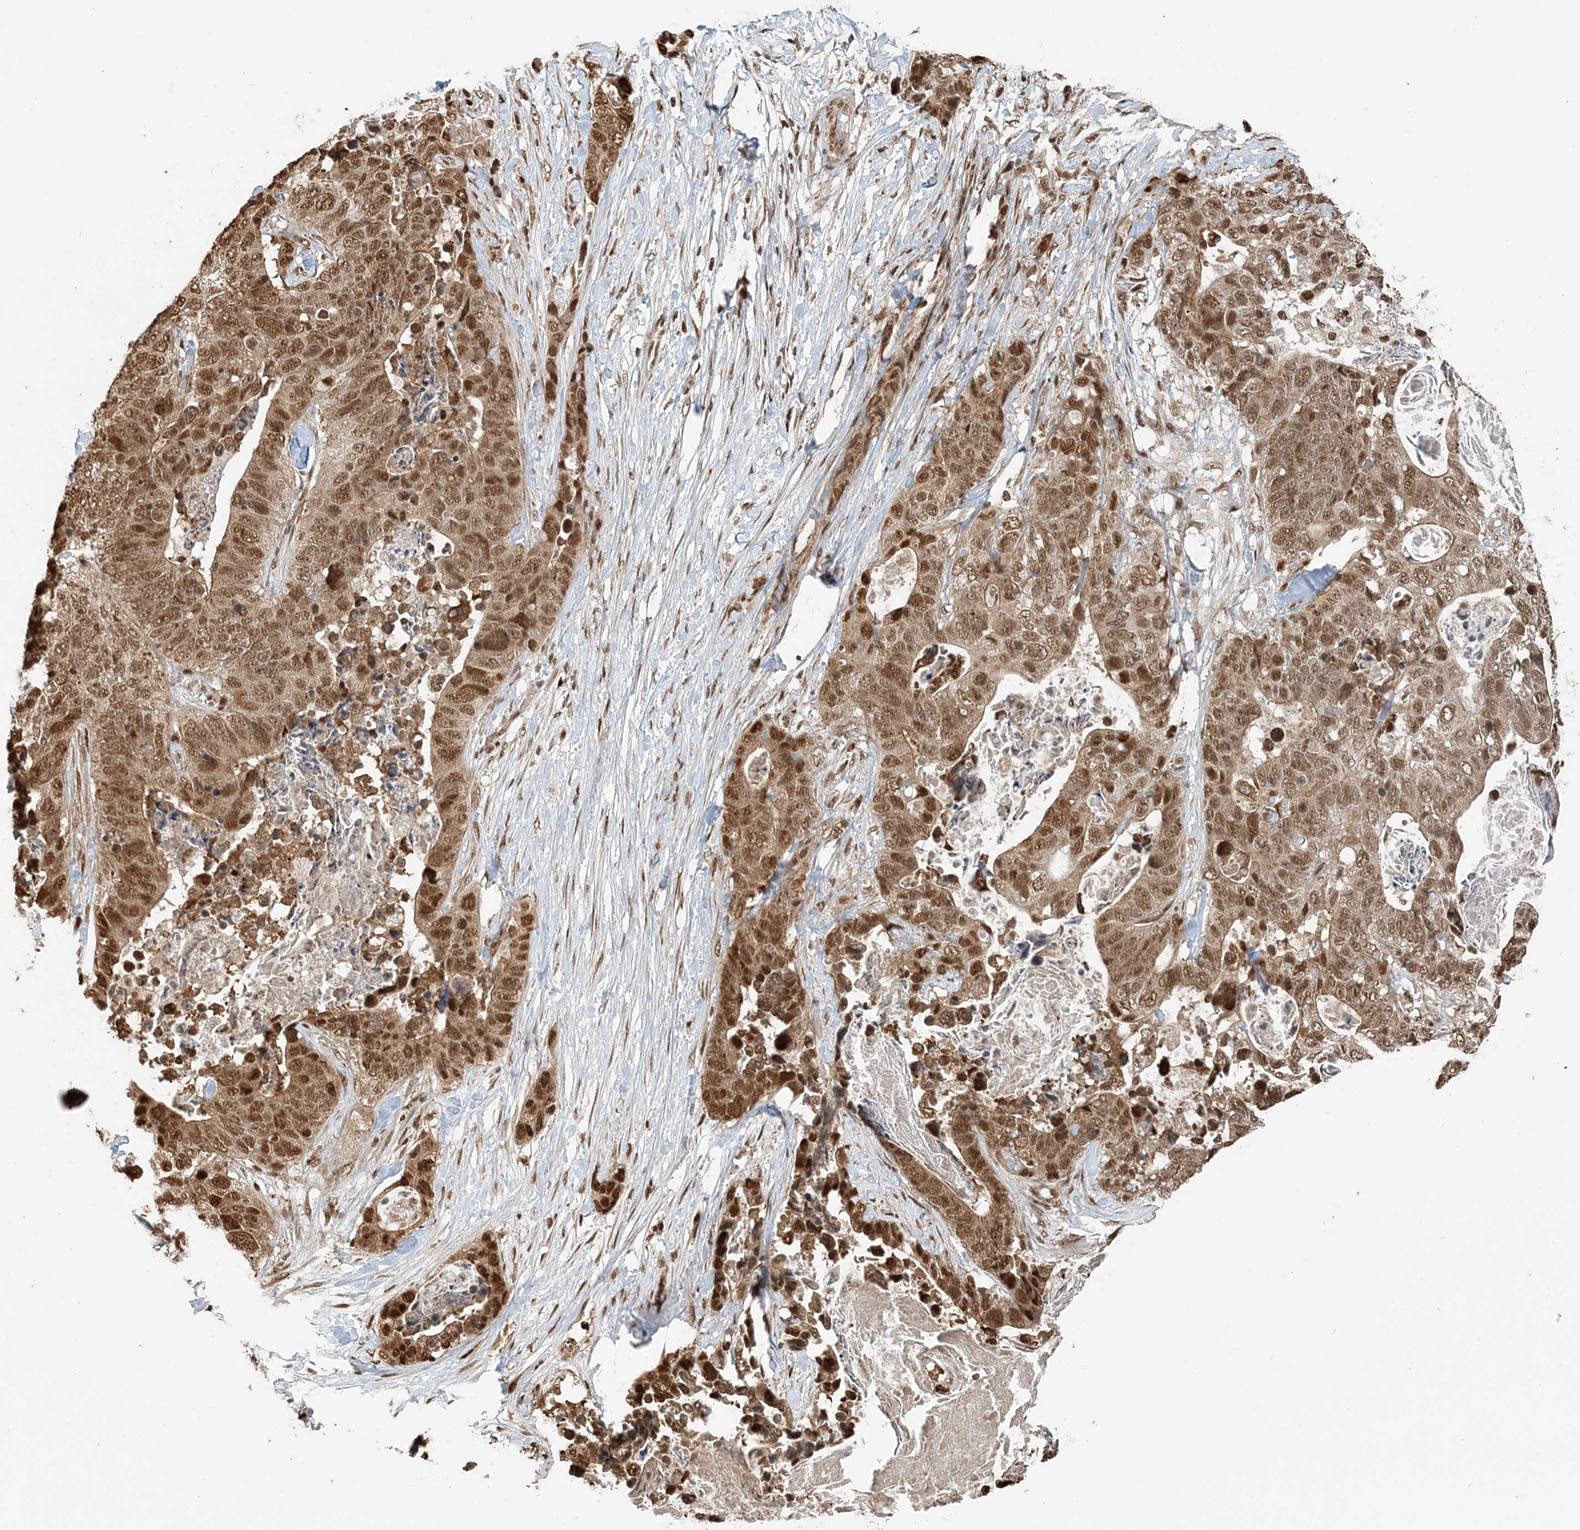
{"staining": {"intensity": "moderate", "quantity": ">75%", "location": "cytoplasmic/membranous,nuclear"}, "tissue": "stomach cancer", "cell_type": "Tumor cells", "image_type": "cancer", "snomed": [{"axis": "morphology", "description": "Adenocarcinoma, NOS"}, {"axis": "topography", "description": "Stomach"}], "caption": "Immunohistochemistry (DAB) staining of human stomach cancer demonstrates moderate cytoplasmic/membranous and nuclear protein positivity in approximately >75% of tumor cells.", "gene": "ARHGAP35", "patient": {"sex": "female", "age": 89}}